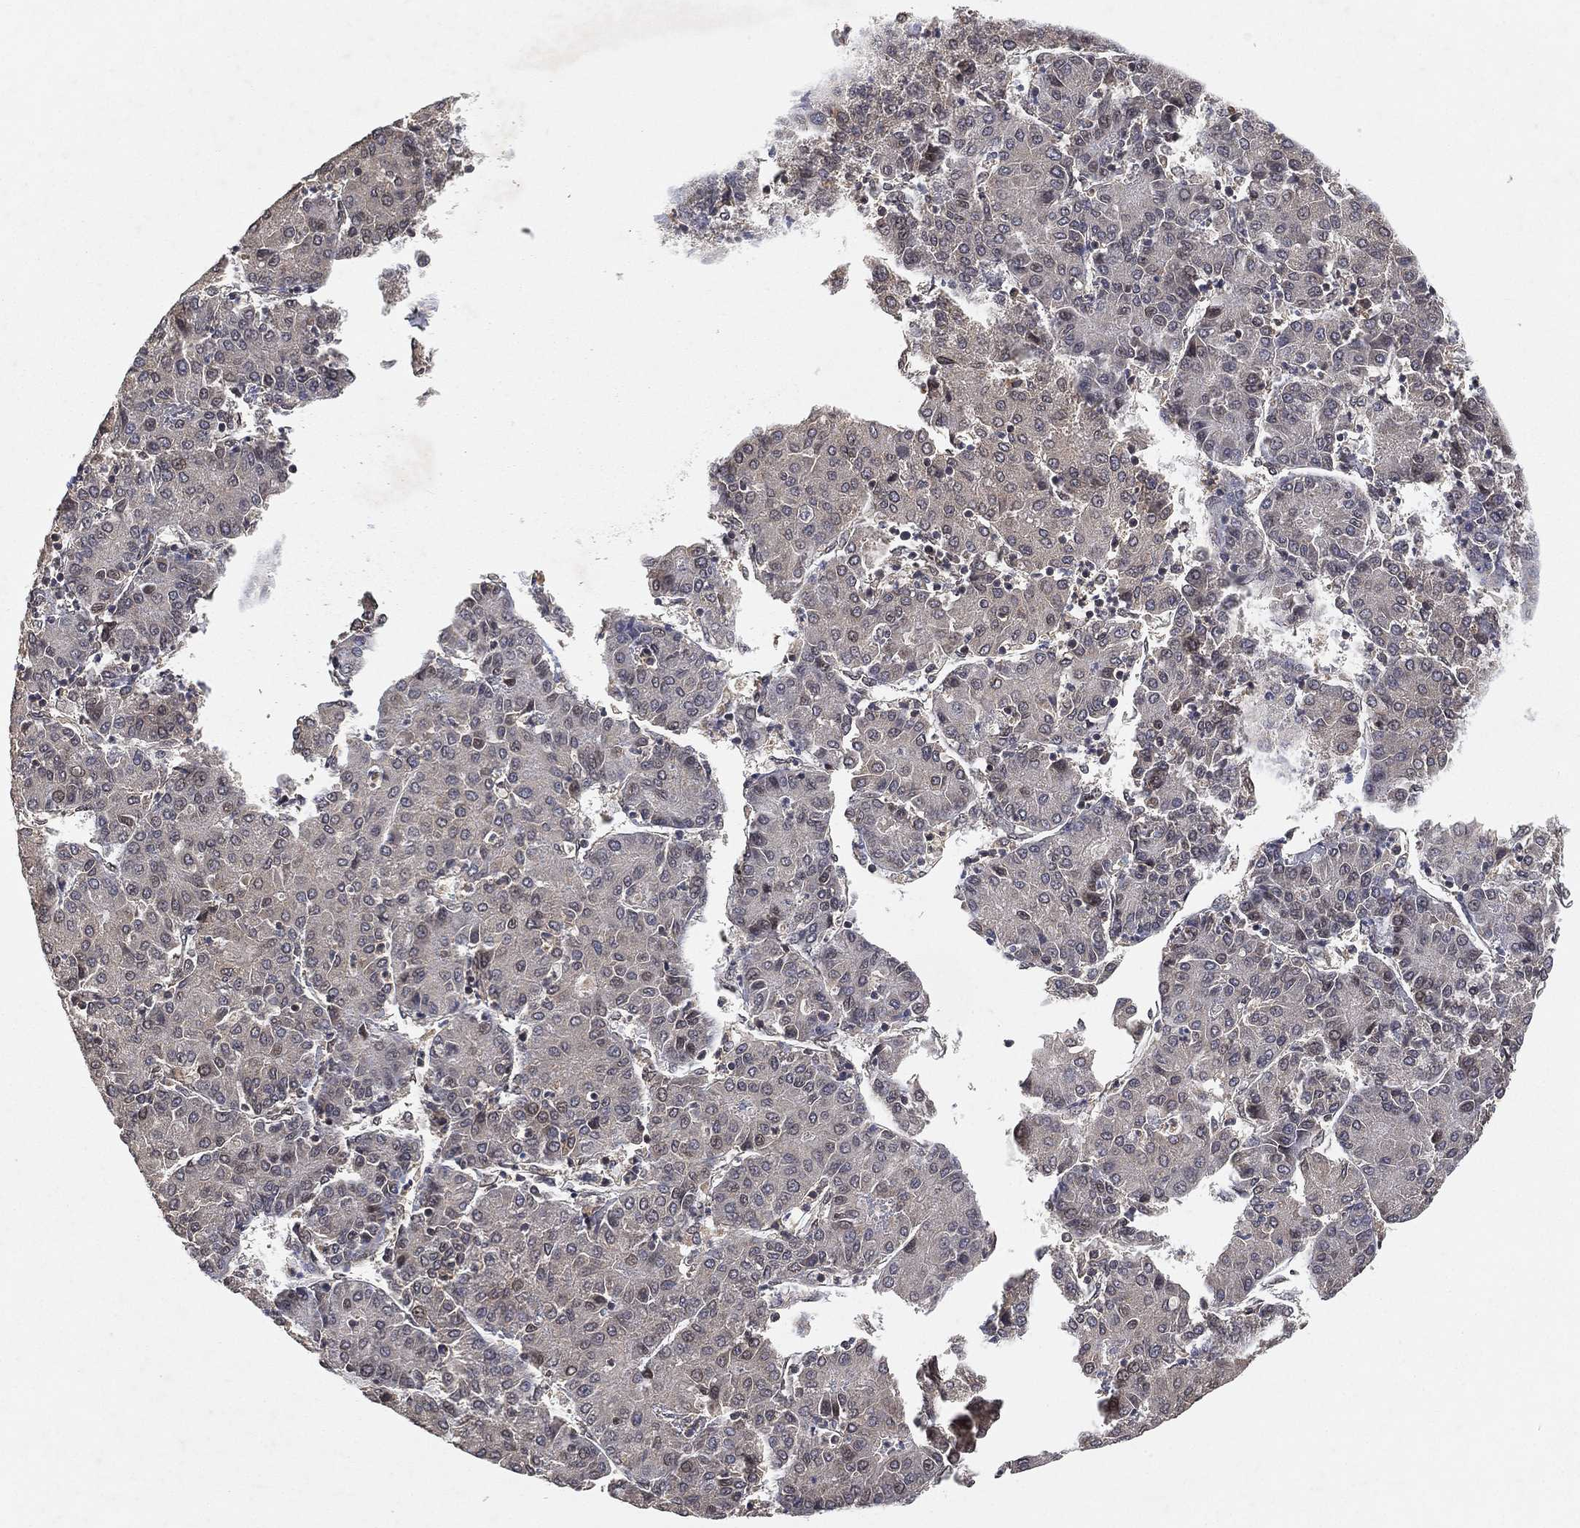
{"staining": {"intensity": "negative", "quantity": "none", "location": "none"}, "tissue": "liver cancer", "cell_type": "Tumor cells", "image_type": "cancer", "snomed": [{"axis": "morphology", "description": "Carcinoma, Hepatocellular, NOS"}, {"axis": "topography", "description": "Liver"}], "caption": "This is an immunohistochemistry (IHC) micrograph of liver cancer (hepatocellular carcinoma). There is no positivity in tumor cells.", "gene": "UBA5", "patient": {"sex": "male", "age": 65}}